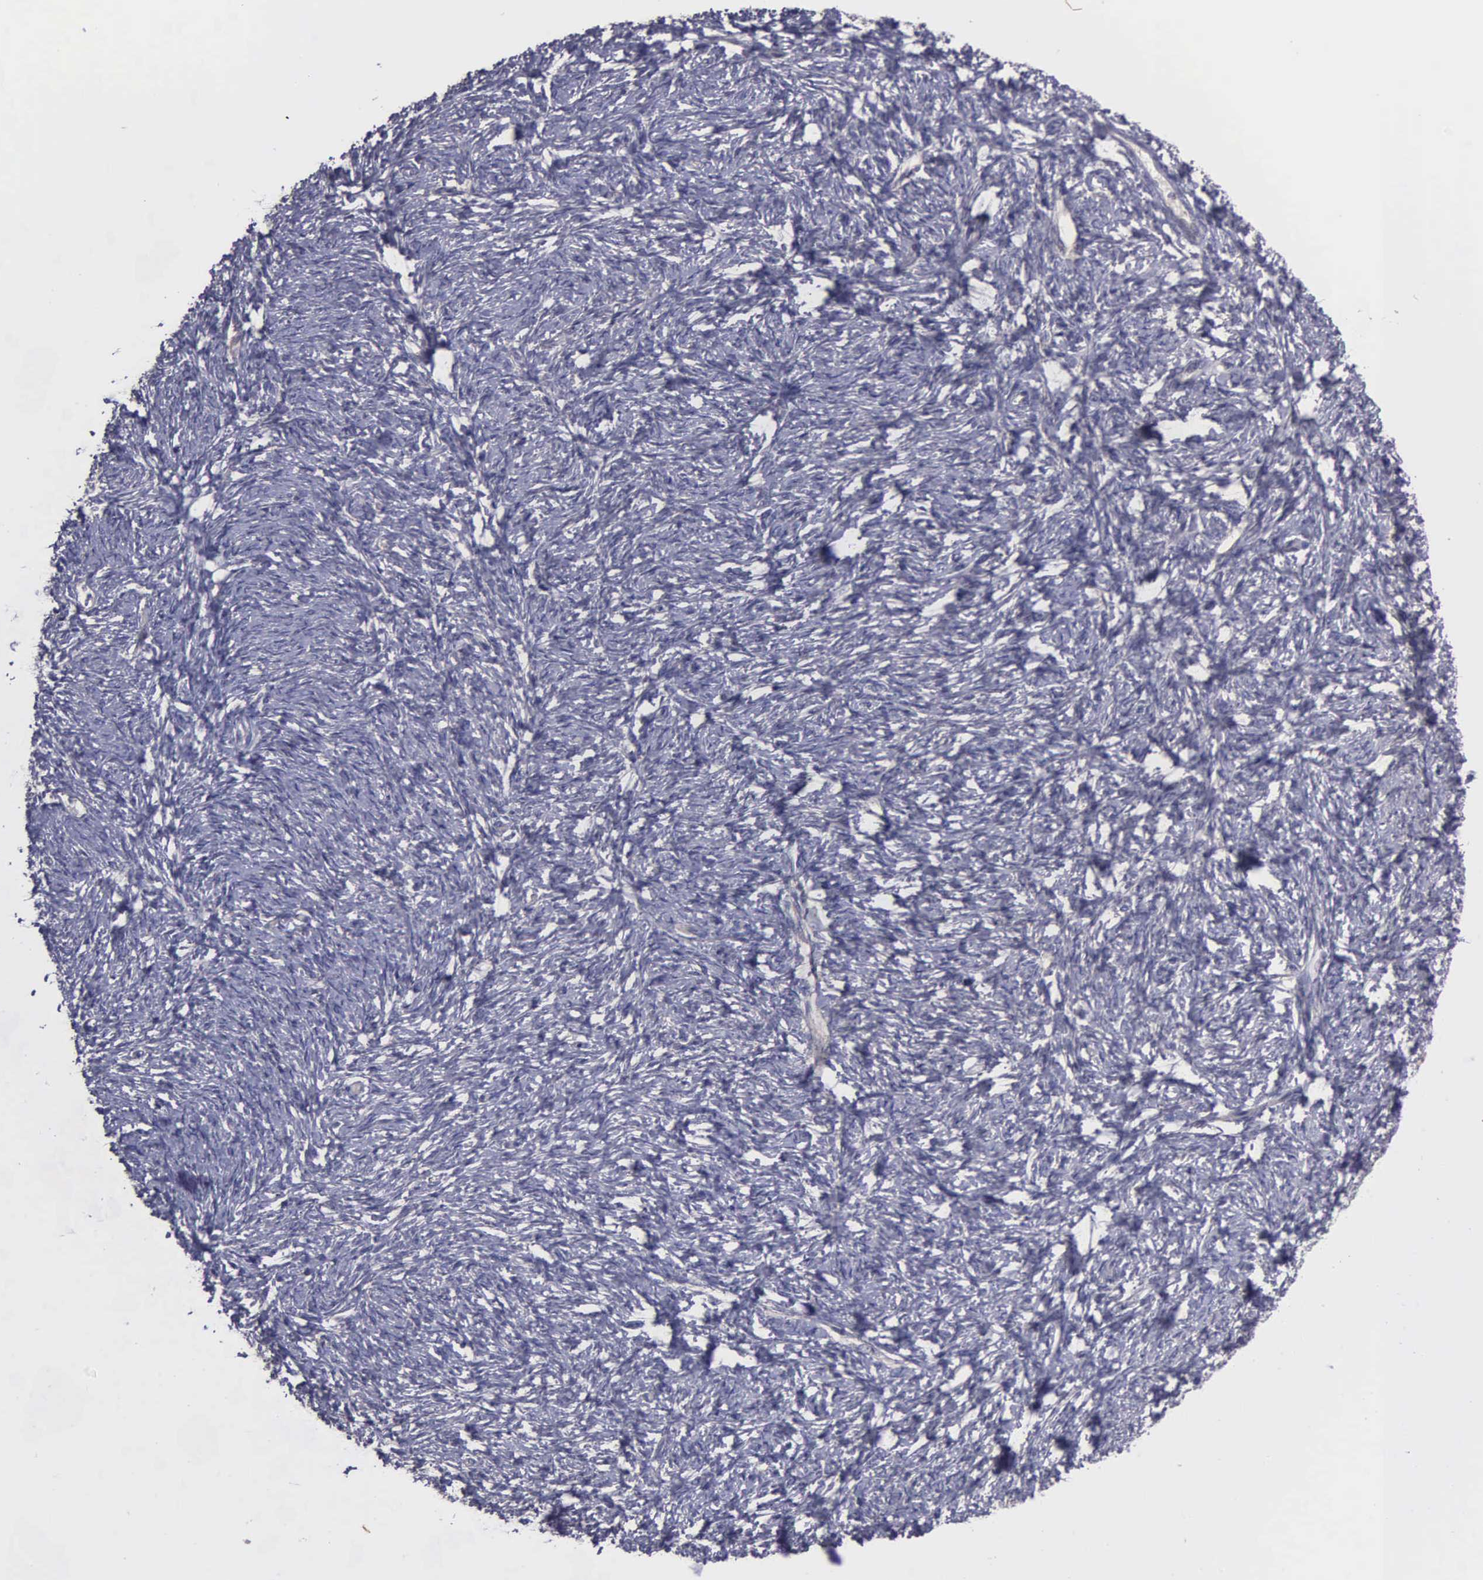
{"staining": {"intensity": "negative", "quantity": "none", "location": "none"}, "tissue": "ovarian cancer", "cell_type": "Tumor cells", "image_type": "cancer", "snomed": [{"axis": "morphology", "description": "Normal tissue, NOS"}, {"axis": "morphology", "description": "Cystadenocarcinoma, serous, NOS"}, {"axis": "topography", "description": "Ovary"}], "caption": "Tumor cells are negative for brown protein staining in ovarian cancer.", "gene": "RTL10", "patient": {"sex": "female", "age": 62}}